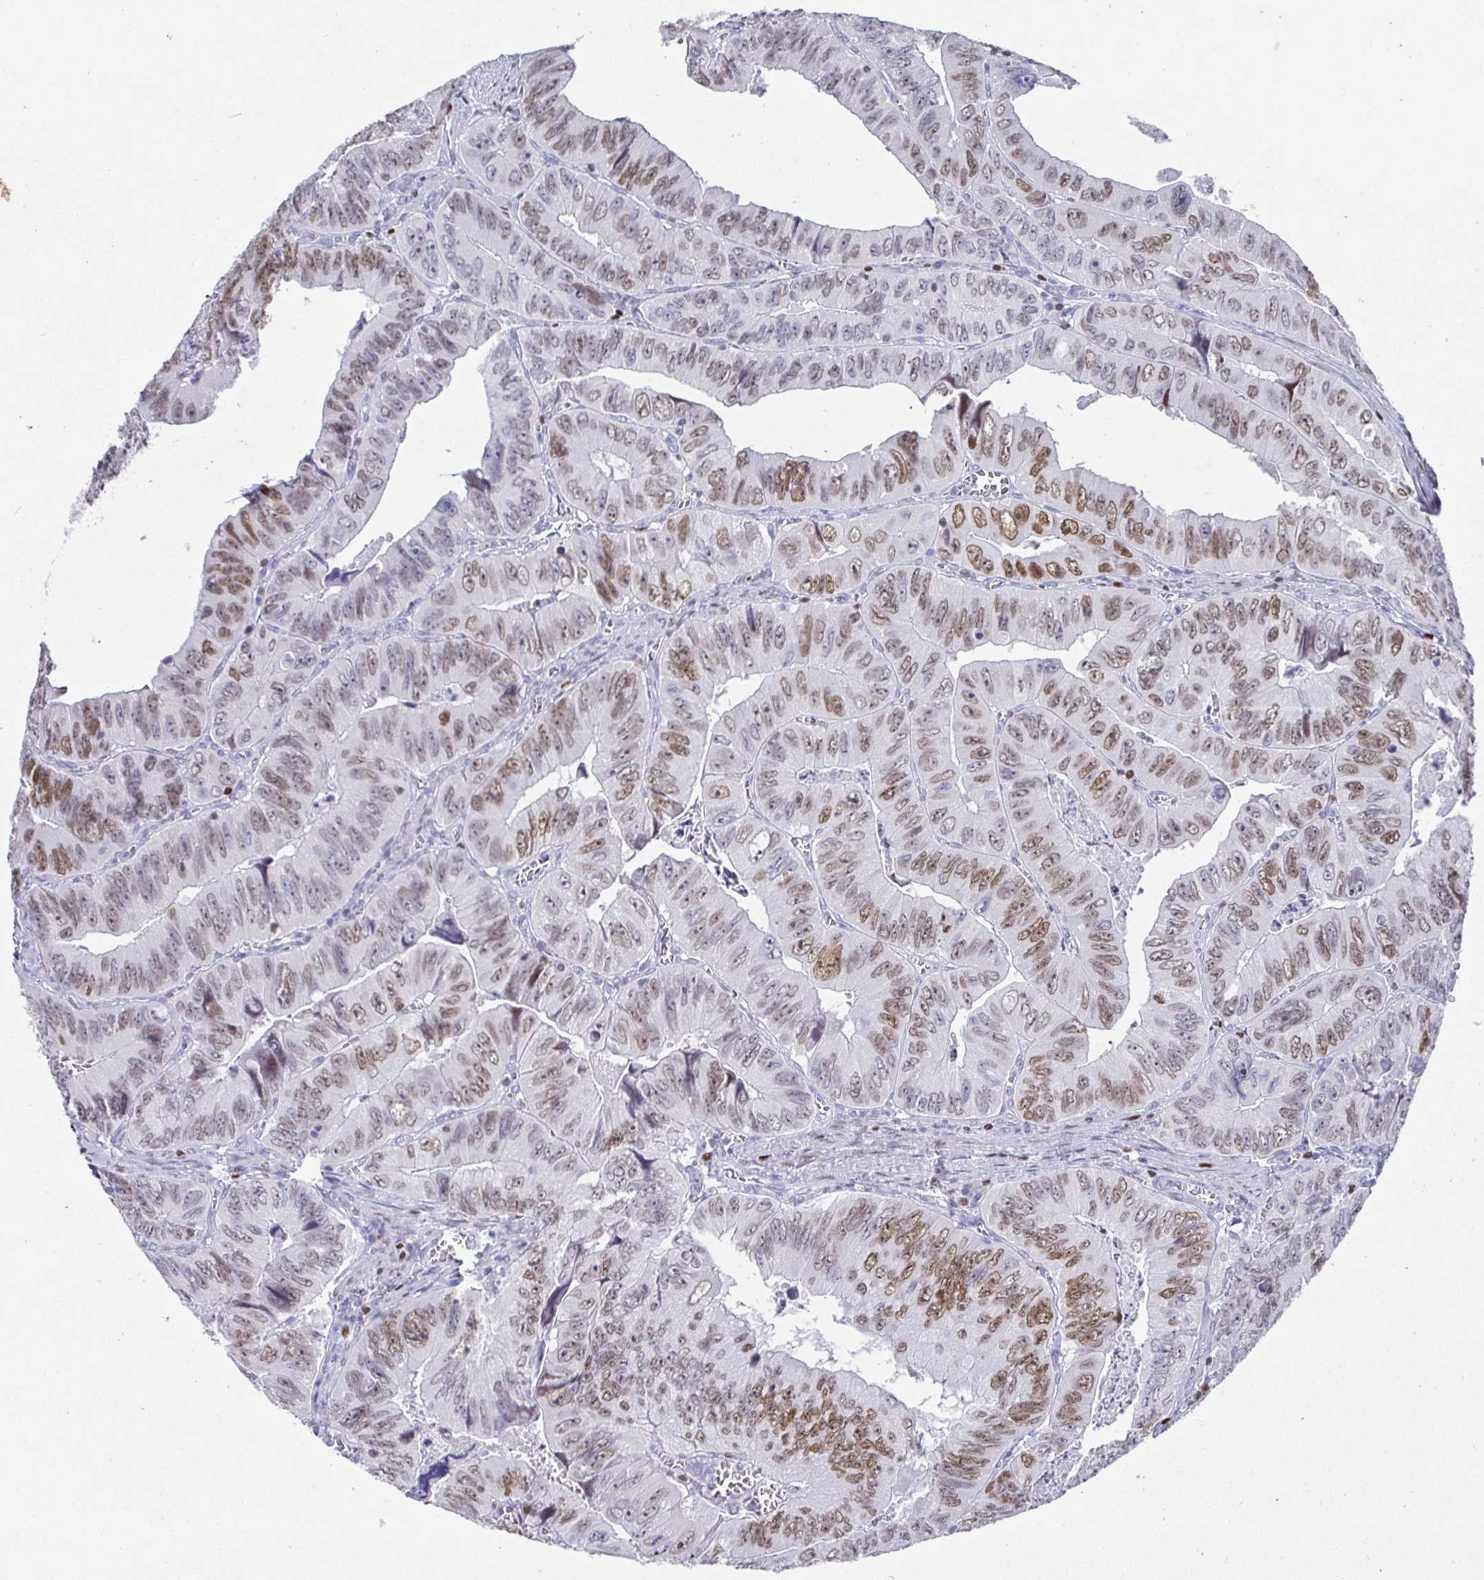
{"staining": {"intensity": "moderate", "quantity": "25%-75%", "location": "nuclear"}, "tissue": "colorectal cancer", "cell_type": "Tumor cells", "image_type": "cancer", "snomed": [{"axis": "morphology", "description": "Adenocarcinoma, NOS"}, {"axis": "topography", "description": "Colon"}], "caption": "Immunohistochemical staining of adenocarcinoma (colorectal) exhibits medium levels of moderate nuclear positivity in approximately 25%-75% of tumor cells.", "gene": "SATB1", "patient": {"sex": "female", "age": 84}}